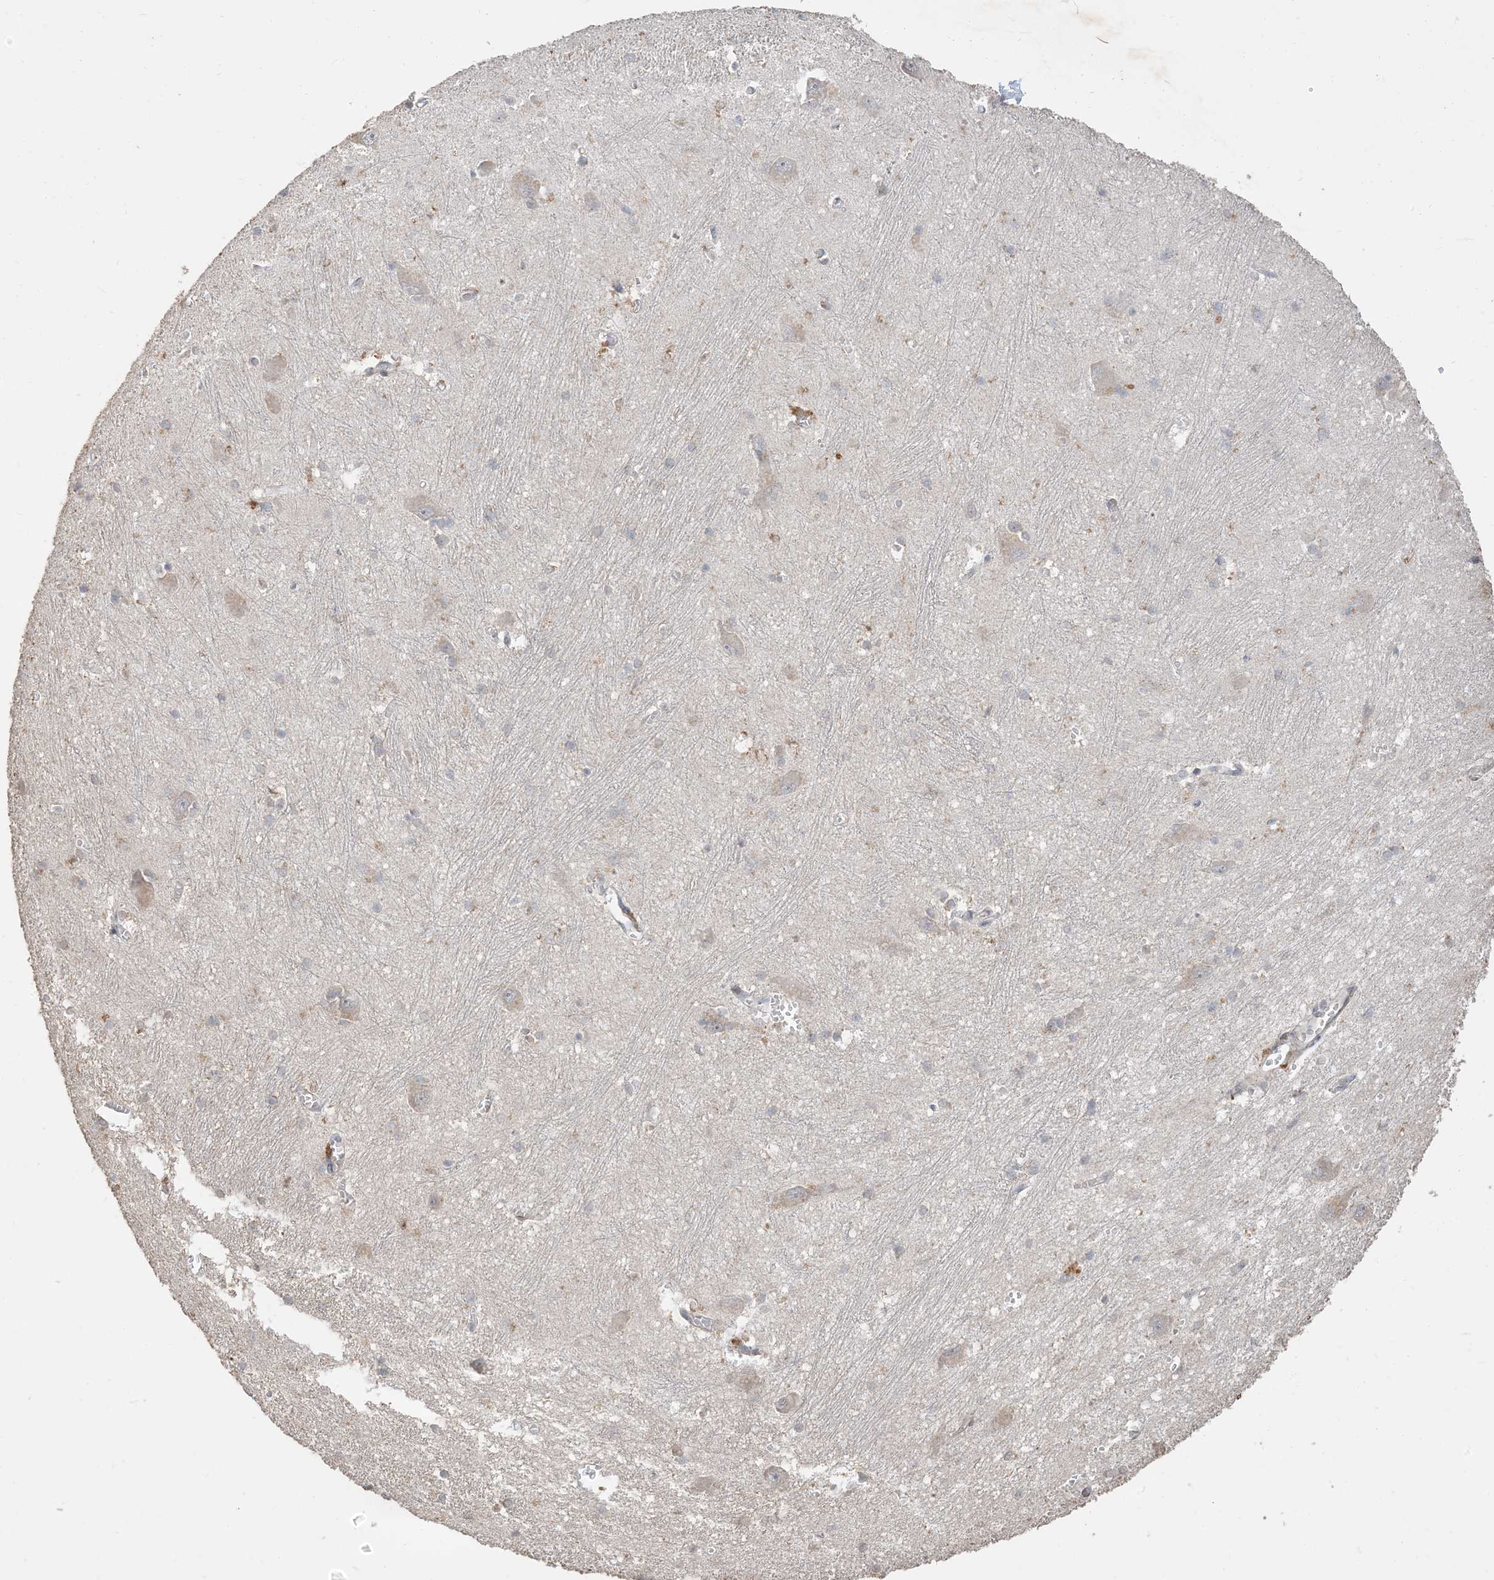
{"staining": {"intensity": "moderate", "quantity": "<25%", "location": "cytoplasmic/membranous"}, "tissue": "caudate", "cell_type": "Glial cells", "image_type": "normal", "snomed": [{"axis": "morphology", "description": "Normal tissue, NOS"}, {"axis": "topography", "description": "Lateral ventricle wall"}], "caption": "Human caudate stained for a protein (brown) displays moderate cytoplasmic/membranous positive positivity in approximately <25% of glial cells.", "gene": "RNF175", "patient": {"sex": "male", "age": 37}}